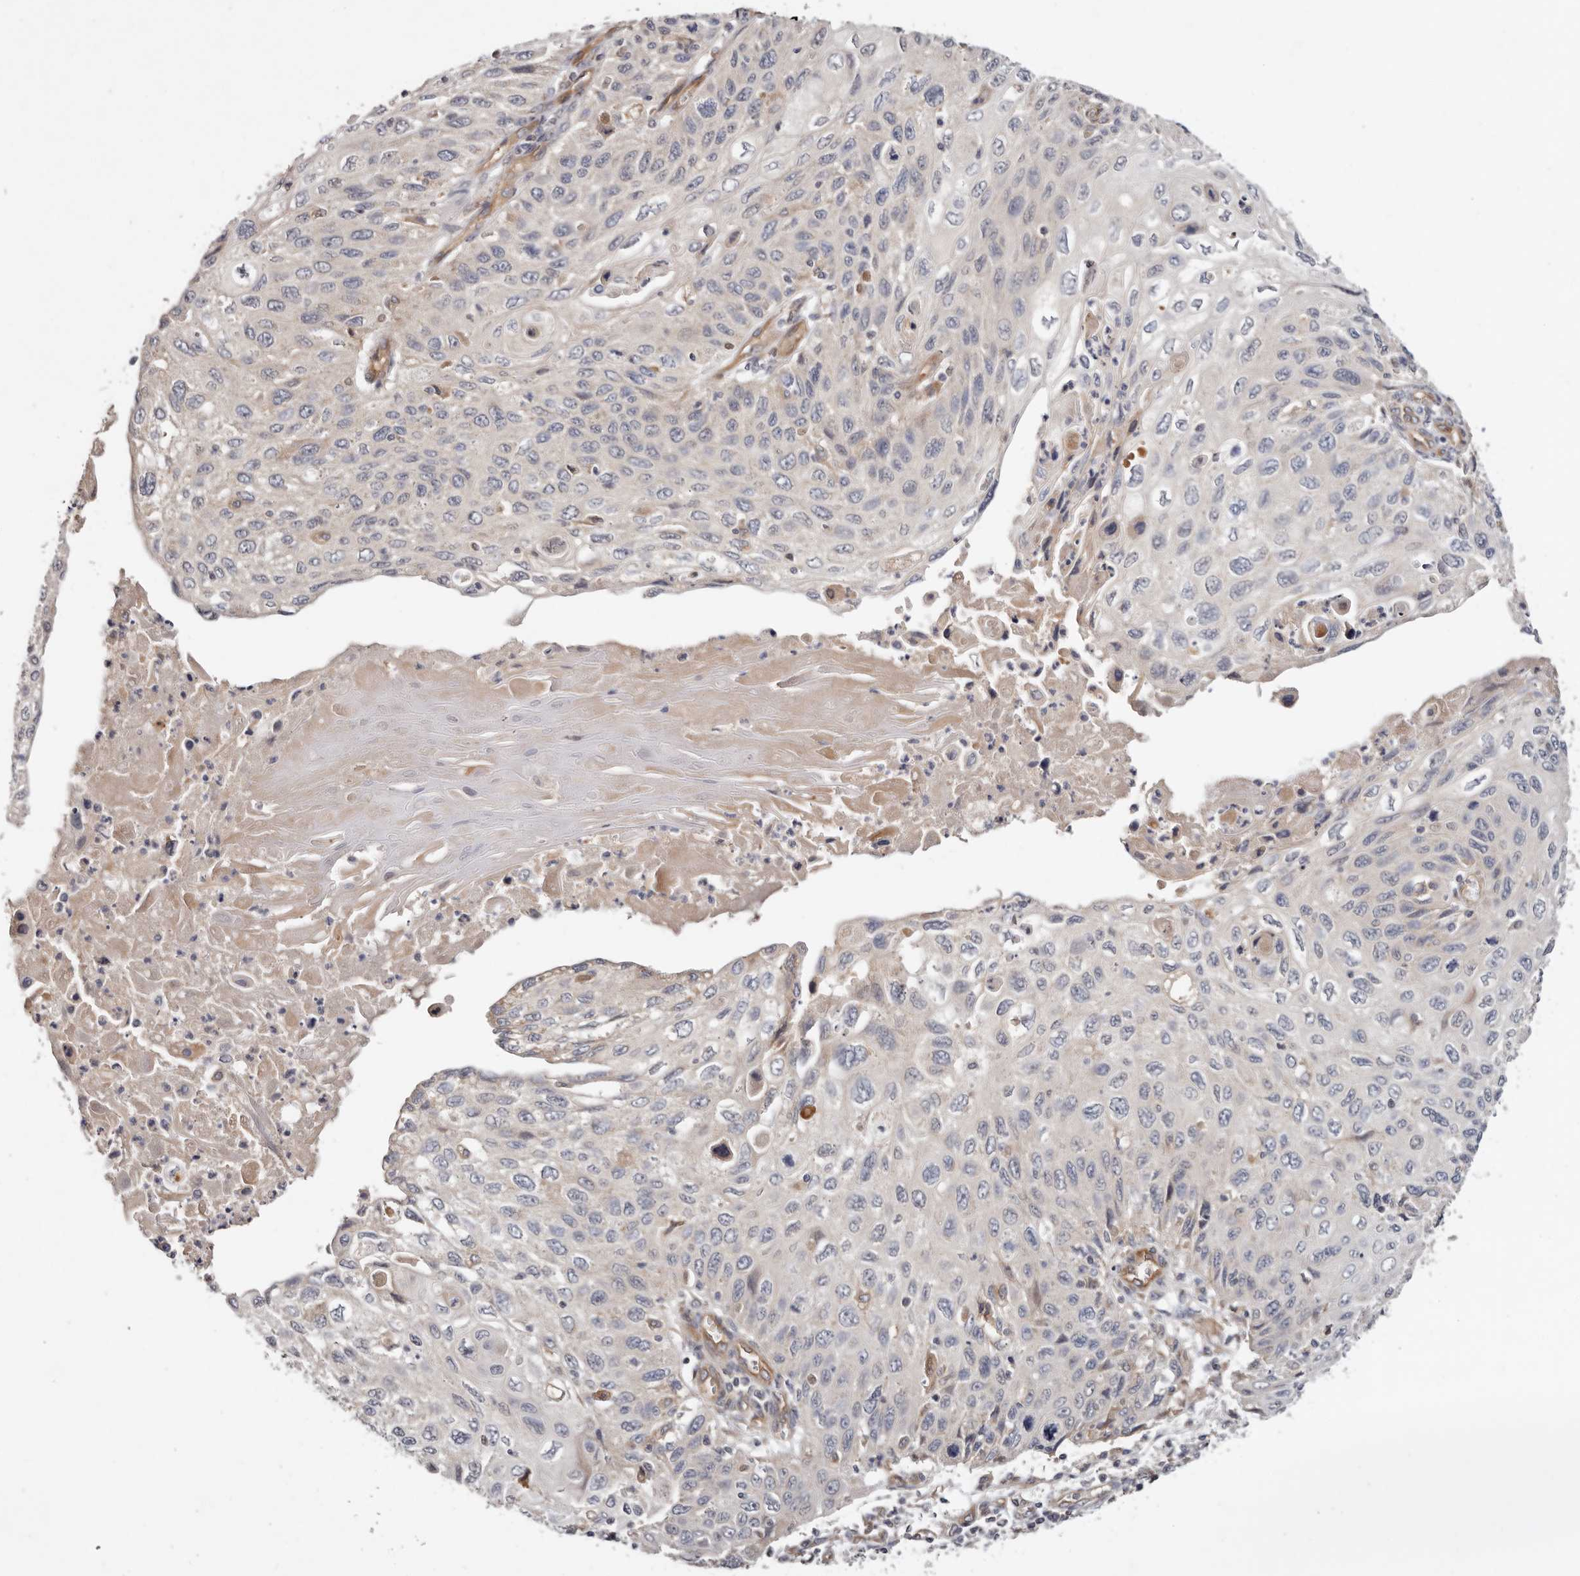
{"staining": {"intensity": "negative", "quantity": "none", "location": "none"}, "tissue": "cervical cancer", "cell_type": "Tumor cells", "image_type": "cancer", "snomed": [{"axis": "morphology", "description": "Squamous cell carcinoma, NOS"}, {"axis": "topography", "description": "Cervix"}], "caption": "Cervical squamous cell carcinoma stained for a protein using IHC displays no staining tumor cells.", "gene": "MACF1", "patient": {"sex": "female", "age": 70}}